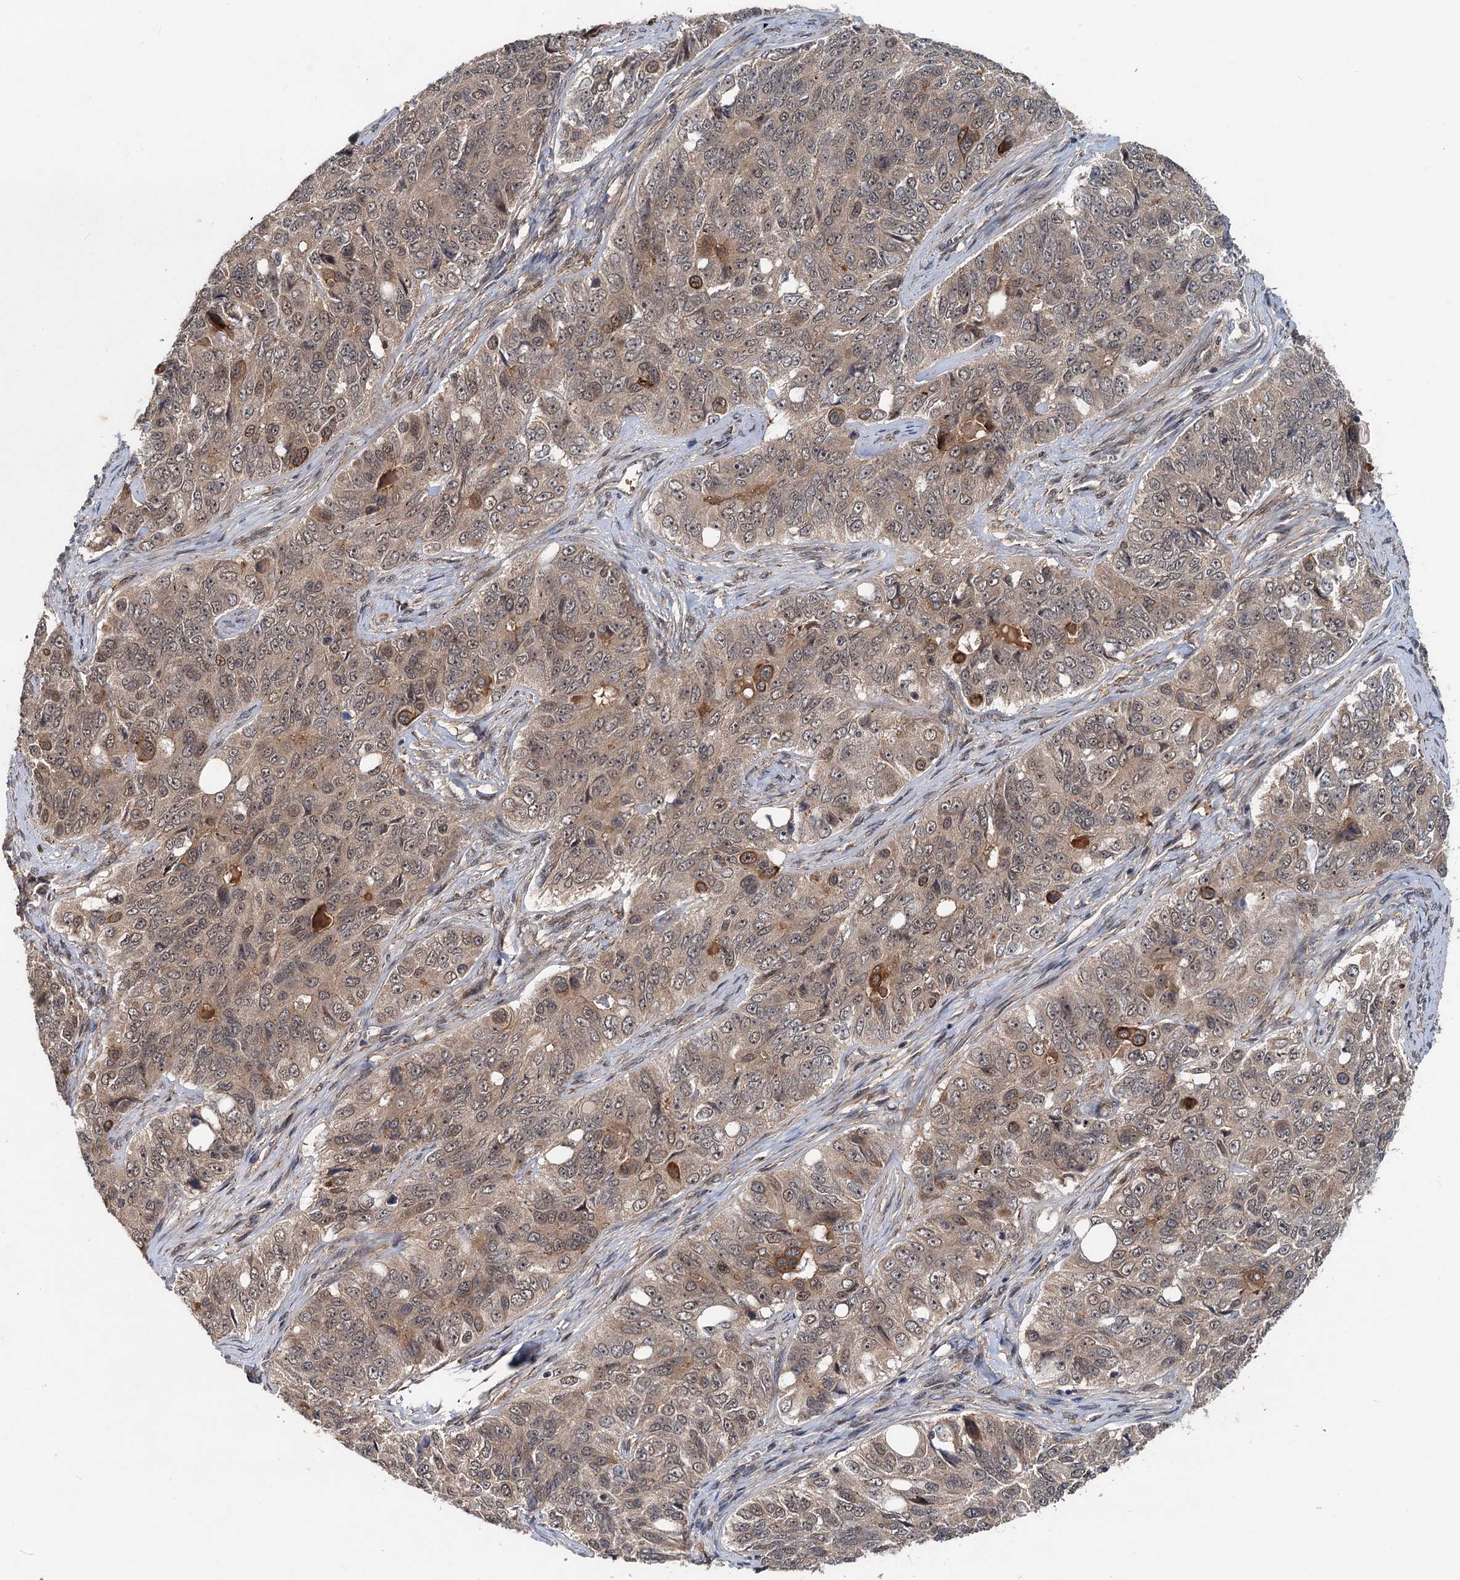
{"staining": {"intensity": "moderate", "quantity": ">75%", "location": "cytoplasmic/membranous,nuclear"}, "tissue": "ovarian cancer", "cell_type": "Tumor cells", "image_type": "cancer", "snomed": [{"axis": "morphology", "description": "Carcinoma, endometroid"}, {"axis": "topography", "description": "Ovary"}], "caption": "Protein staining demonstrates moderate cytoplasmic/membranous and nuclear expression in approximately >75% of tumor cells in endometroid carcinoma (ovarian).", "gene": "RITA1", "patient": {"sex": "female", "age": 51}}